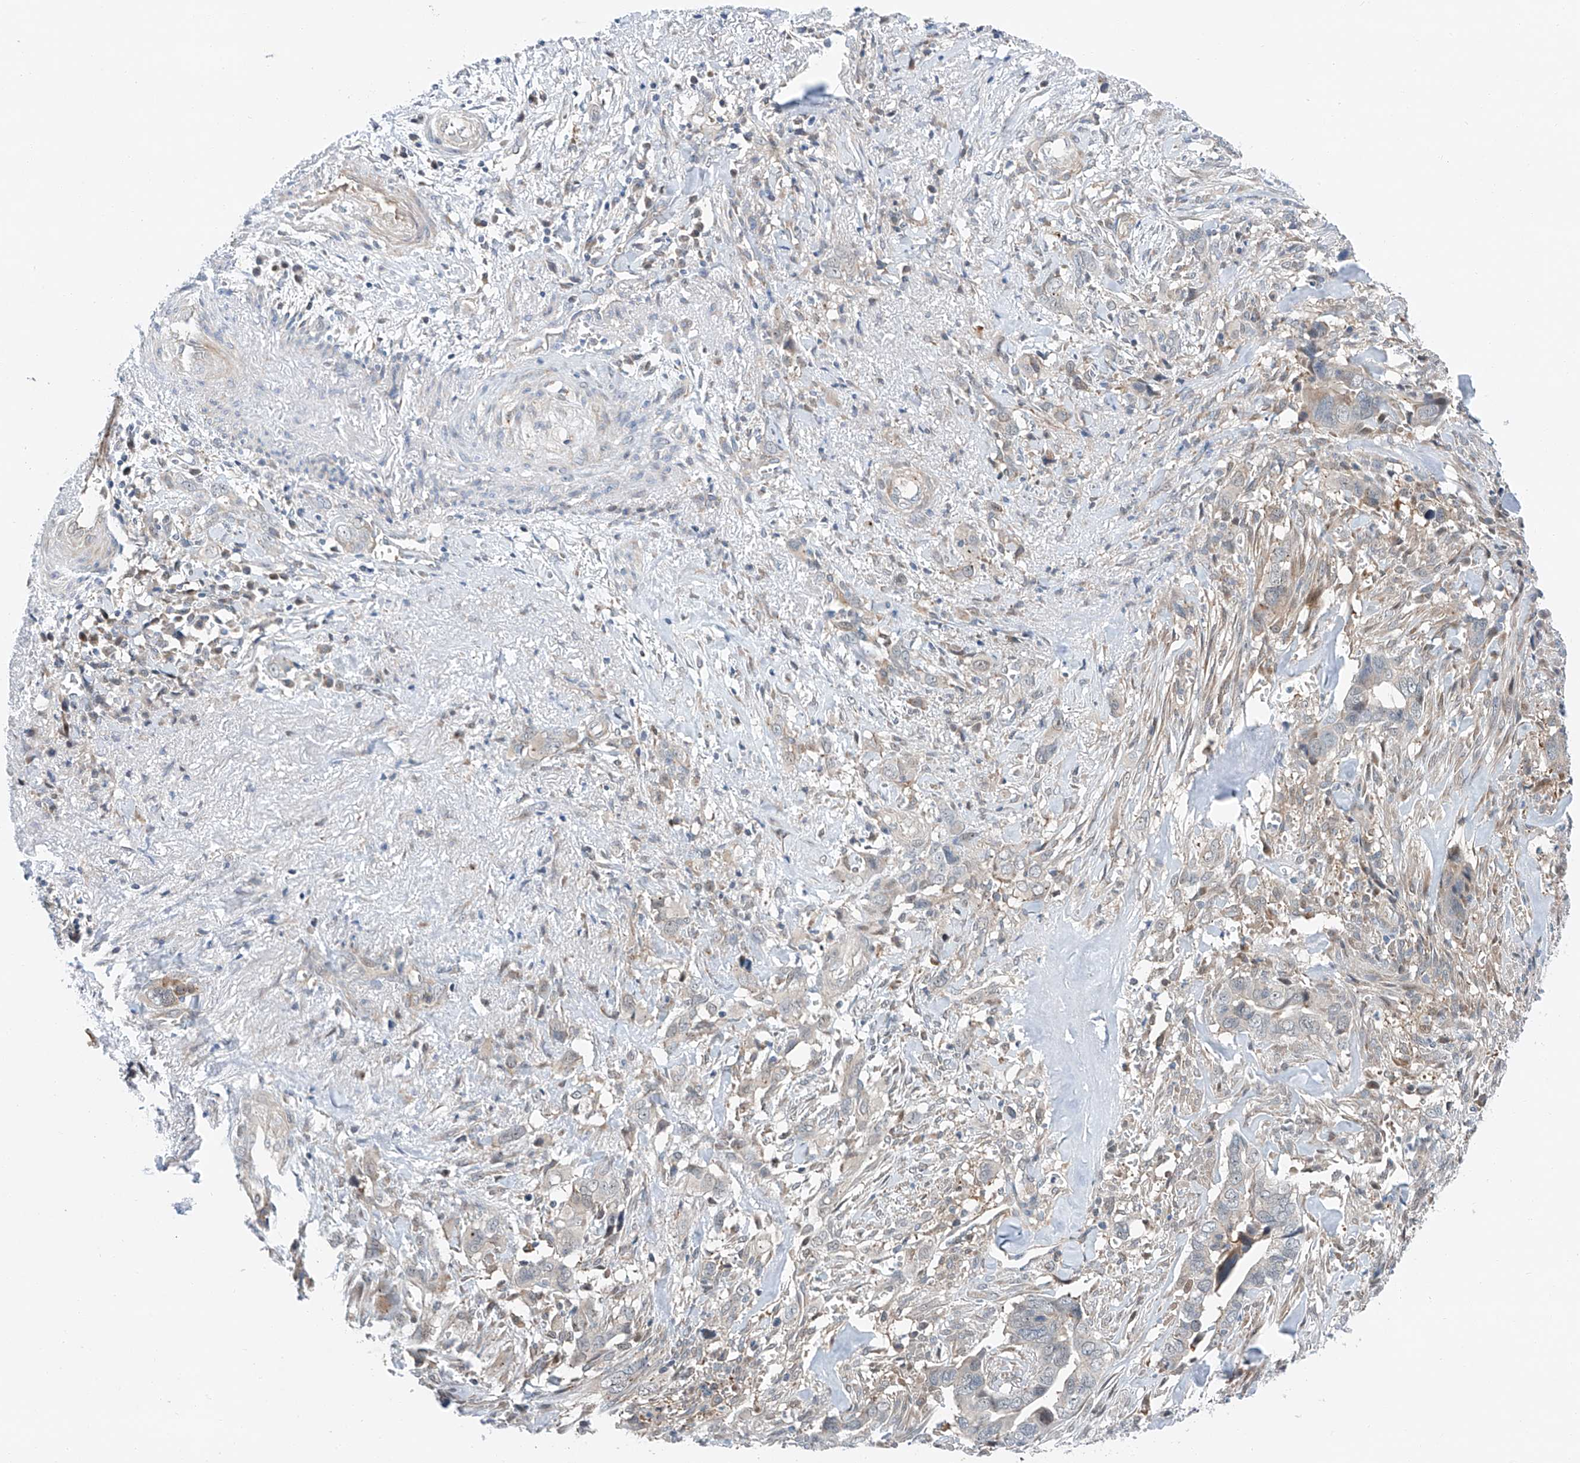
{"staining": {"intensity": "negative", "quantity": "none", "location": "none"}, "tissue": "liver cancer", "cell_type": "Tumor cells", "image_type": "cancer", "snomed": [{"axis": "morphology", "description": "Cholangiocarcinoma"}, {"axis": "topography", "description": "Liver"}], "caption": "A photomicrograph of liver cholangiocarcinoma stained for a protein exhibits no brown staining in tumor cells.", "gene": "CLDND1", "patient": {"sex": "female", "age": 79}}